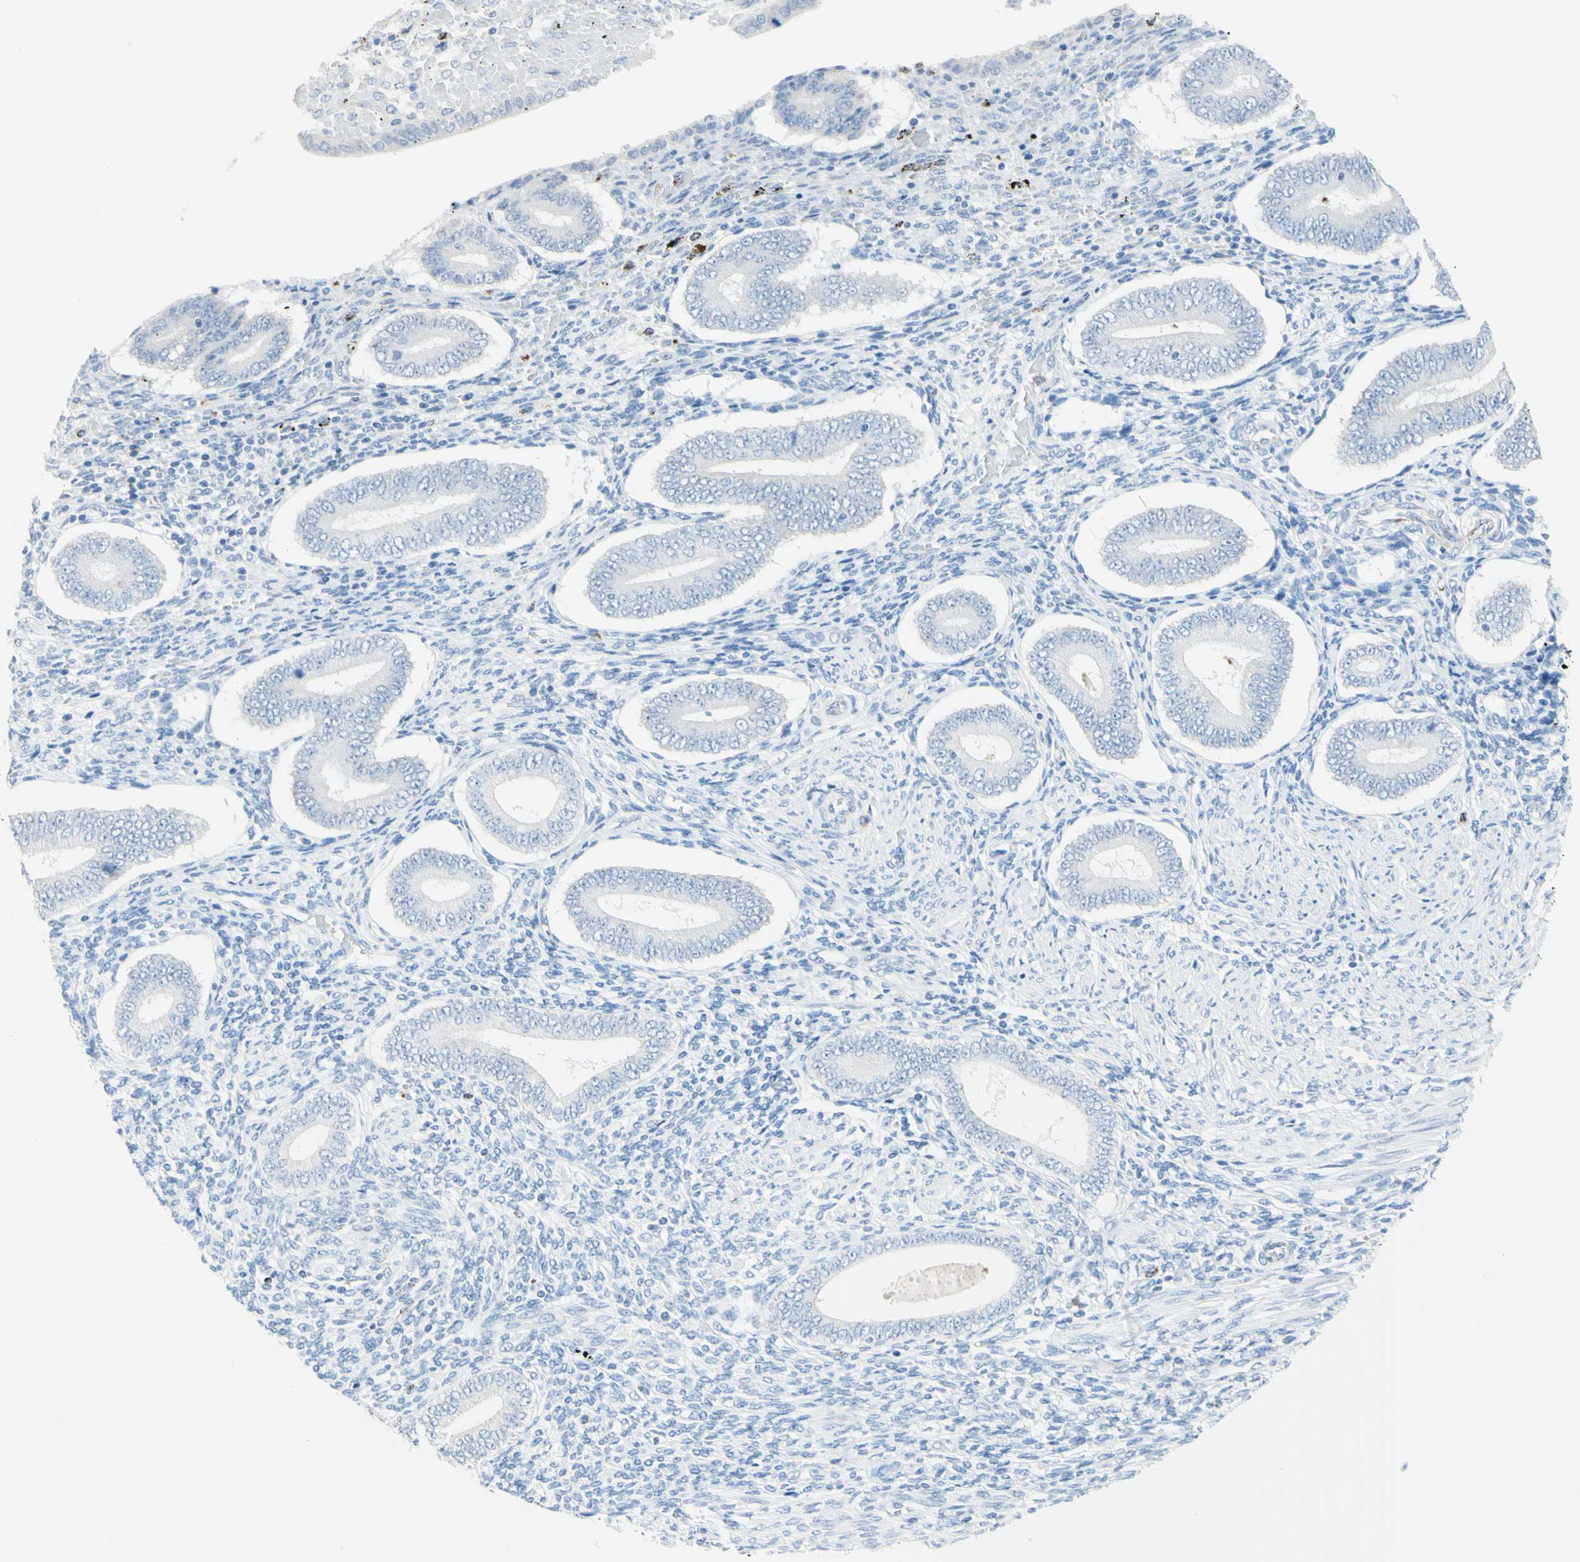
{"staining": {"intensity": "negative", "quantity": "none", "location": "none"}, "tissue": "endometrium", "cell_type": "Cells in endometrial stroma", "image_type": "normal", "snomed": [{"axis": "morphology", "description": "Normal tissue, NOS"}, {"axis": "topography", "description": "Endometrium"}], "caption": "Endometrium was stained to show a protein in brown. There is no significant staining in cells in endometrial stroma. (Immunohistochemistry, brightfield microscopy, high magnification).", "gene": "CYSLTR1", "patient": {"sex": "female", "age": 42}}